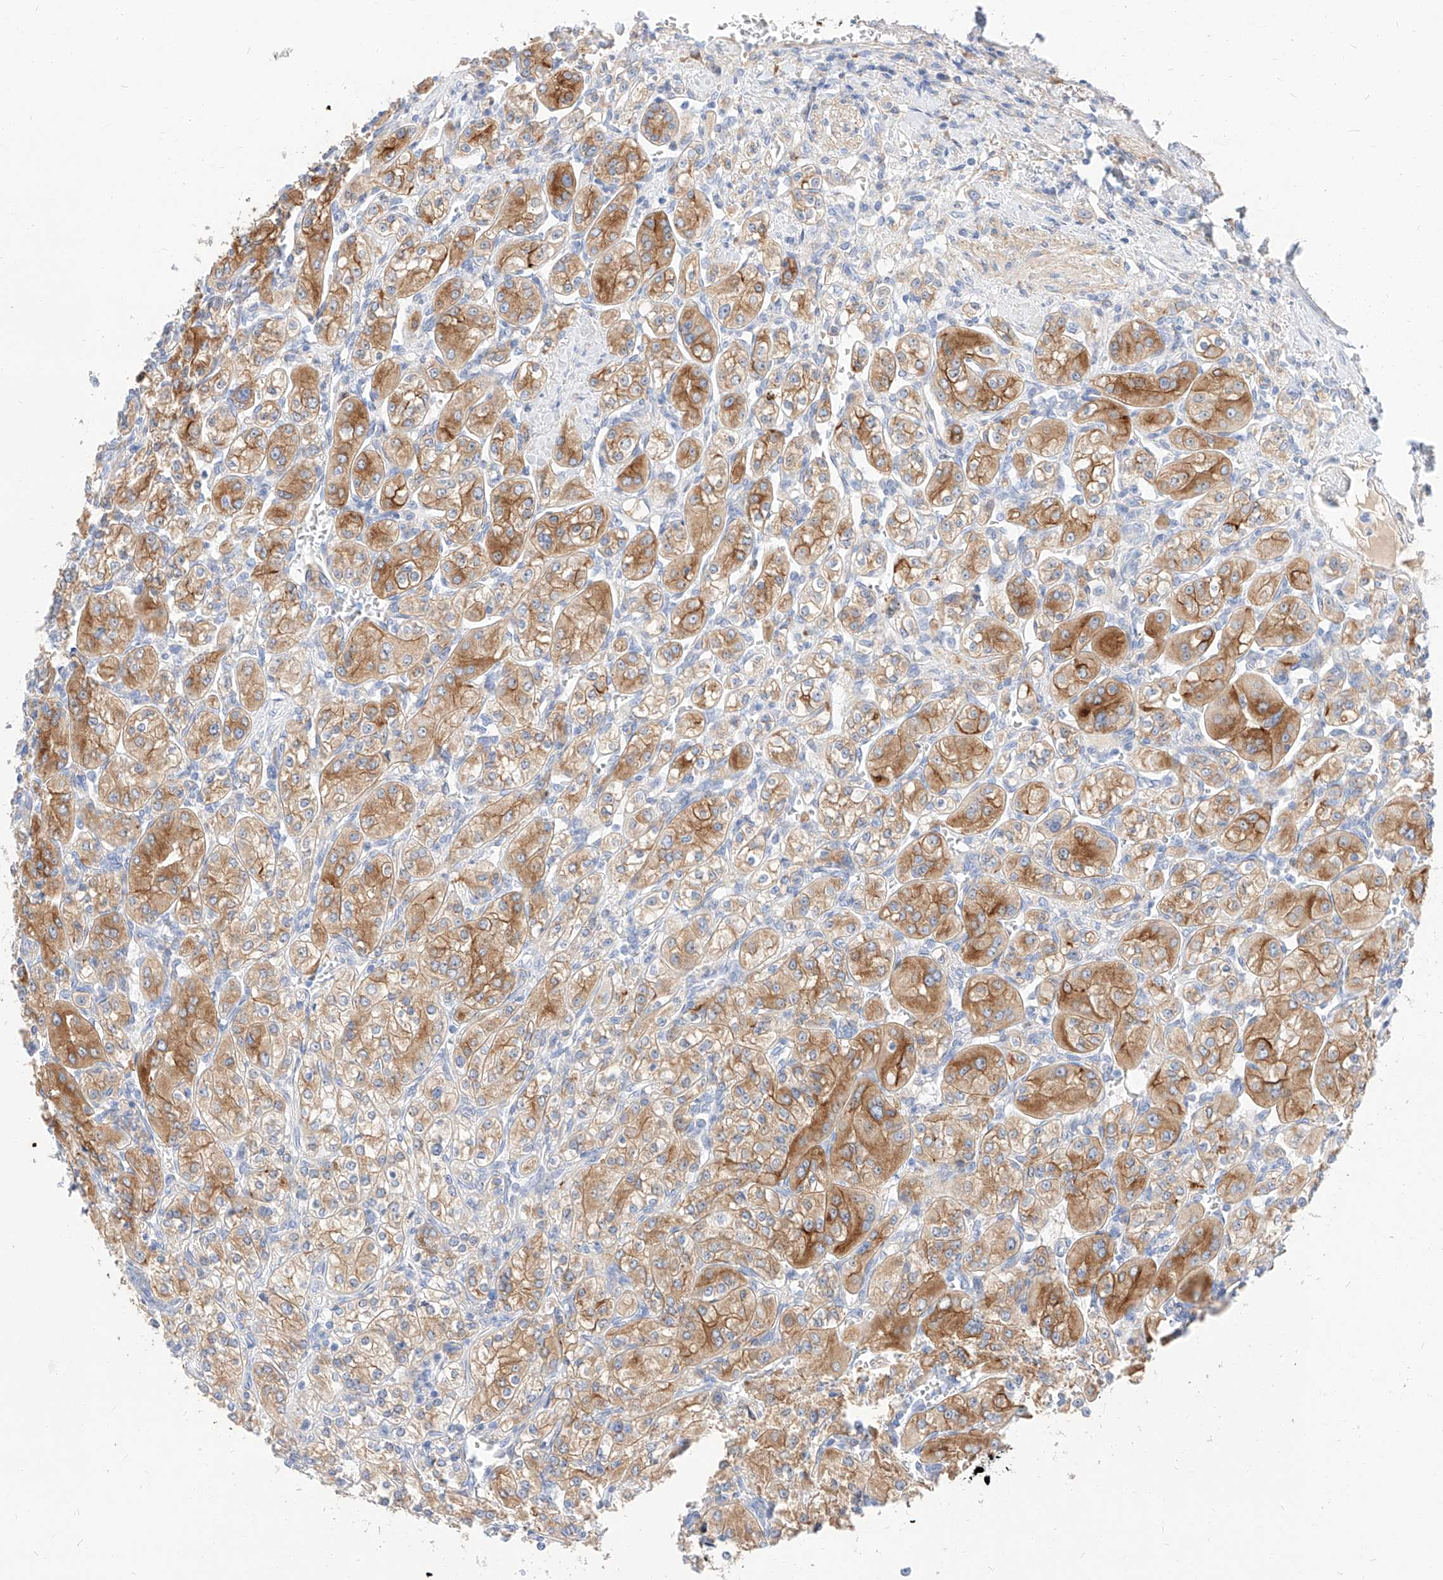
{"staining": {"intensity": "moderate", "quantity": ">75%", "location": "cytoplasmic/membranous"}, "tissue": "renal cancer", "cell_type": "Tumor cells", "image_type": "cancer", "snomed": [{"axis": "morphology", "description": "Adenocarcinoma, NOS"}, {"axis": "topography", "description": "Kidney"}], "caption": "Moderate cytoplasmic/membranous positivity is appreciated in approximately >75% of tumor cells in renal adenocarcinoma. (Stains: DAB (3,3'-diaminobenzidine) in brown, nuclei in blue, Microscopy: brightfield microscopy at high magnification).", "gene": "MAP7", "patient": {"sex": "male", "age": 77}}